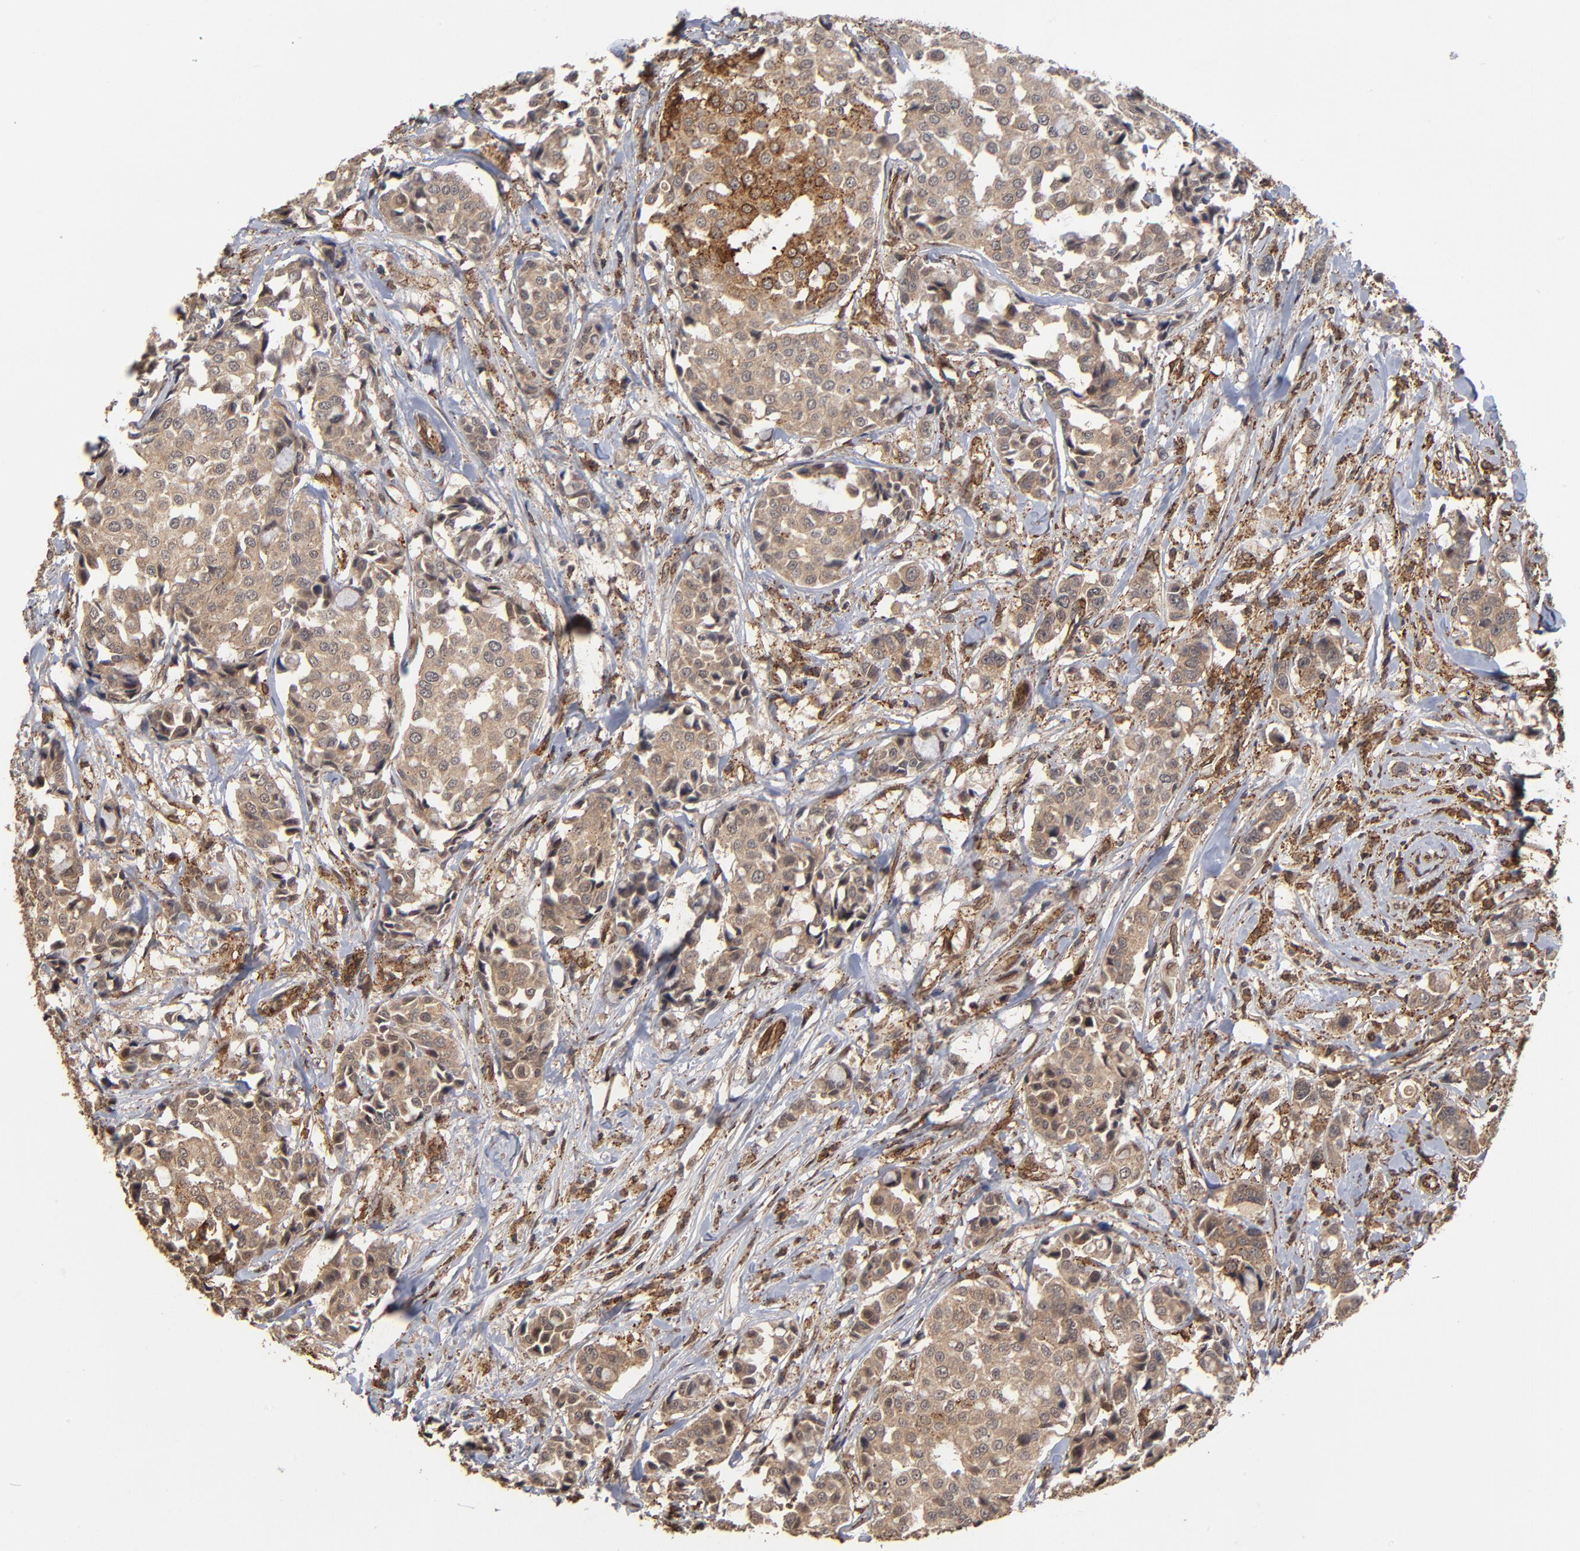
{"staining": {"intensity": "moderate", "quantity": ">75%", "location": "cytoplasmic/membranous"}, "tissue": "breast cancer", "cell_type": "Tumor cells", "image_type": "cancer", "snomed": [{"axis": "morphology", "description": "Duct carcinoma"}, {"axis": "topography", "description": "Breast"}], "caption": "Tumor cells display moderate cytoplasmic/membranous expression in approximately >75% of cells in breast infiltrating ductal carcinoma.", "gene": "ASB8", "patient": {"sex": "female", "age": 27}}